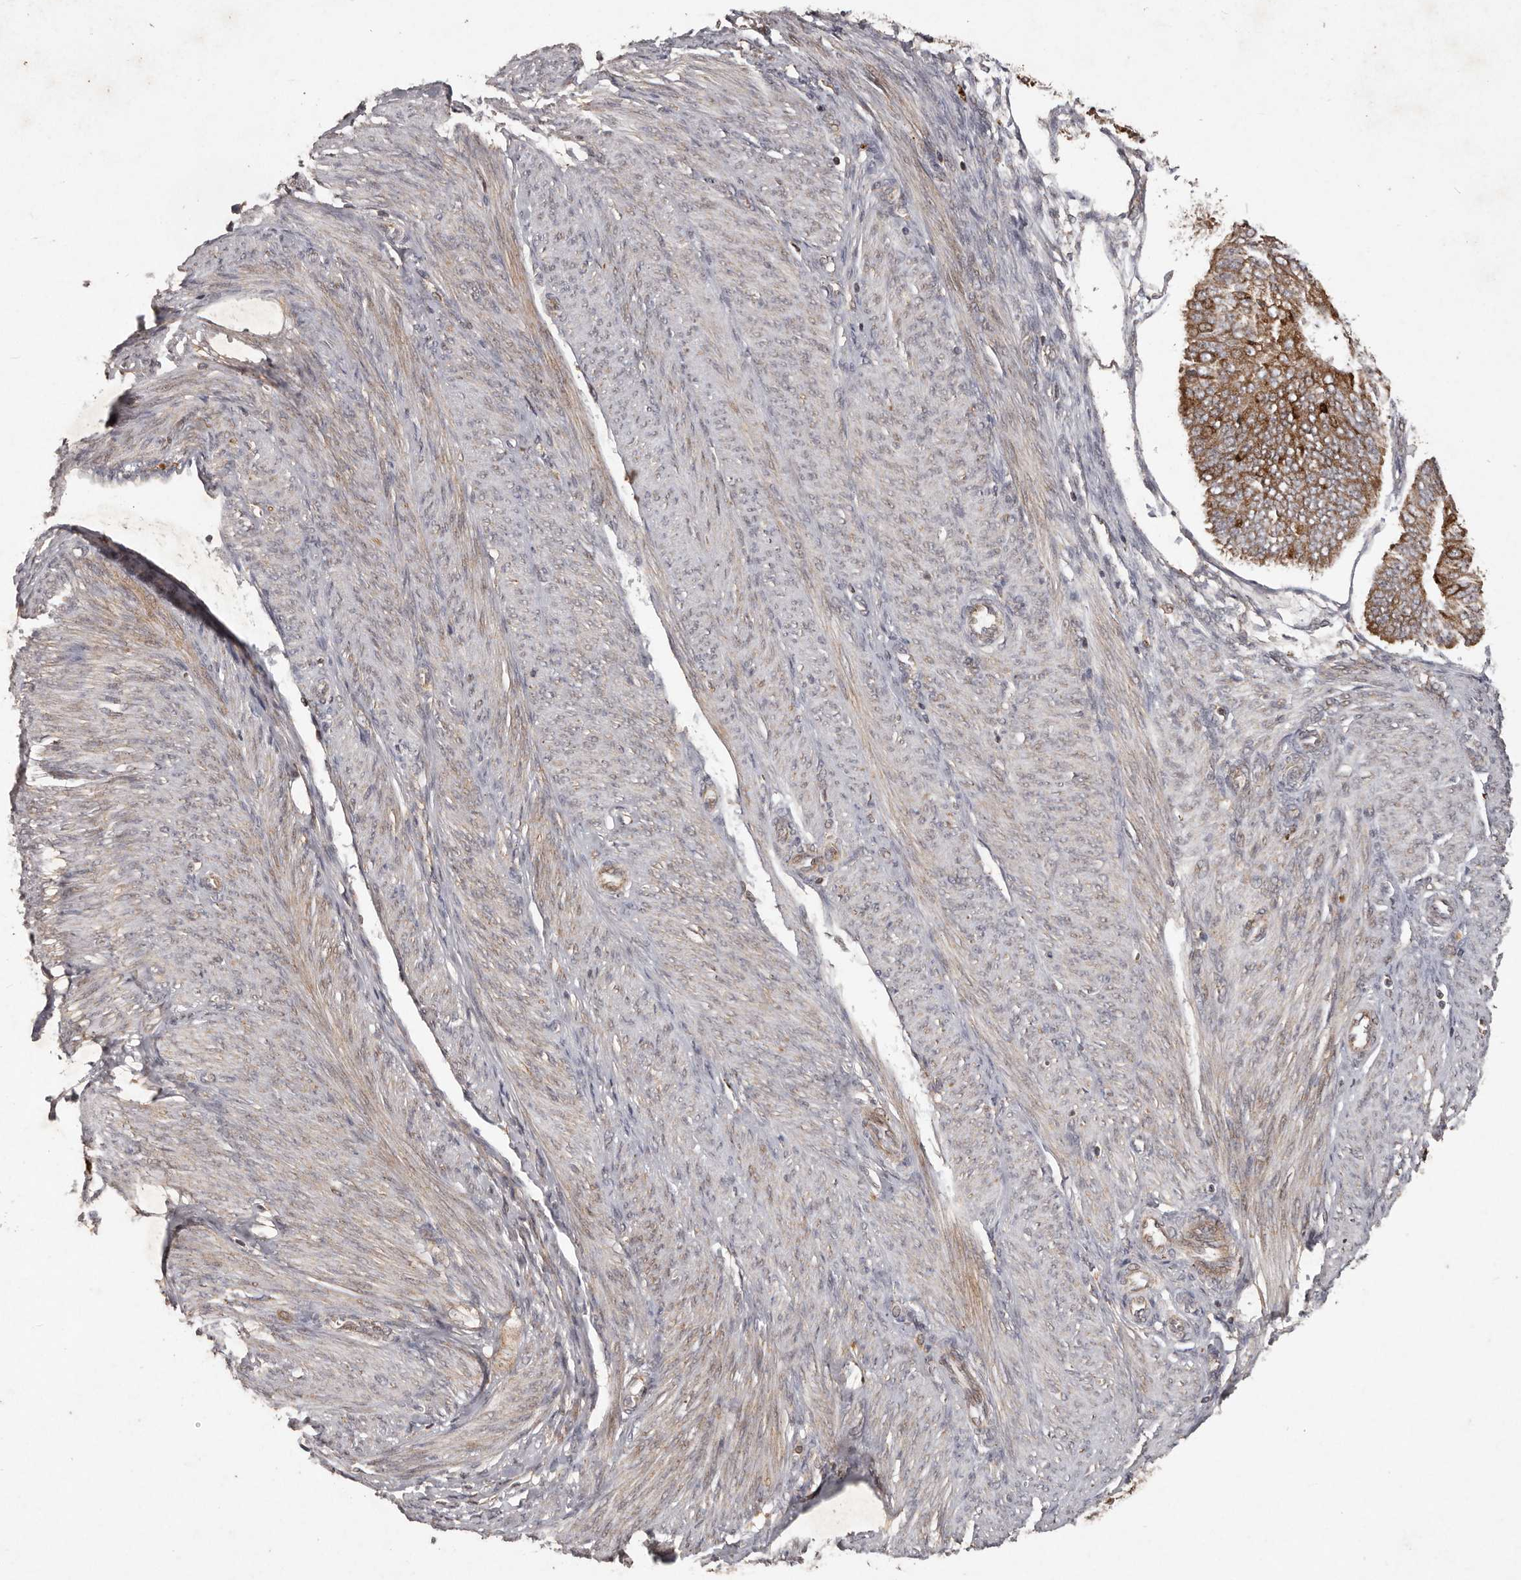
{"staining": {"intensity": "moderate", "quantity": ">75%", "location": "cytoplasmic/membranous"}, "tissue": "endometrial cancer", "cell_type": "Tumor cells", "image_type": "cancer", "snomed": [{"axis": "morphology", "description": "Adenocarcinoma, NOS"}, {"axis": "topography", "description": "Endometrium"}], "caption": "Protein staining exhibits moderate cytoplasmic/membranous expression in about >75% of tumor cells in endometrial cancer (adenocarcinoma). (DAB IHC with brightfield microscopy, high magnification).", "gene": "PLOD2", "patient": {"sex": "female", "age": 58}}